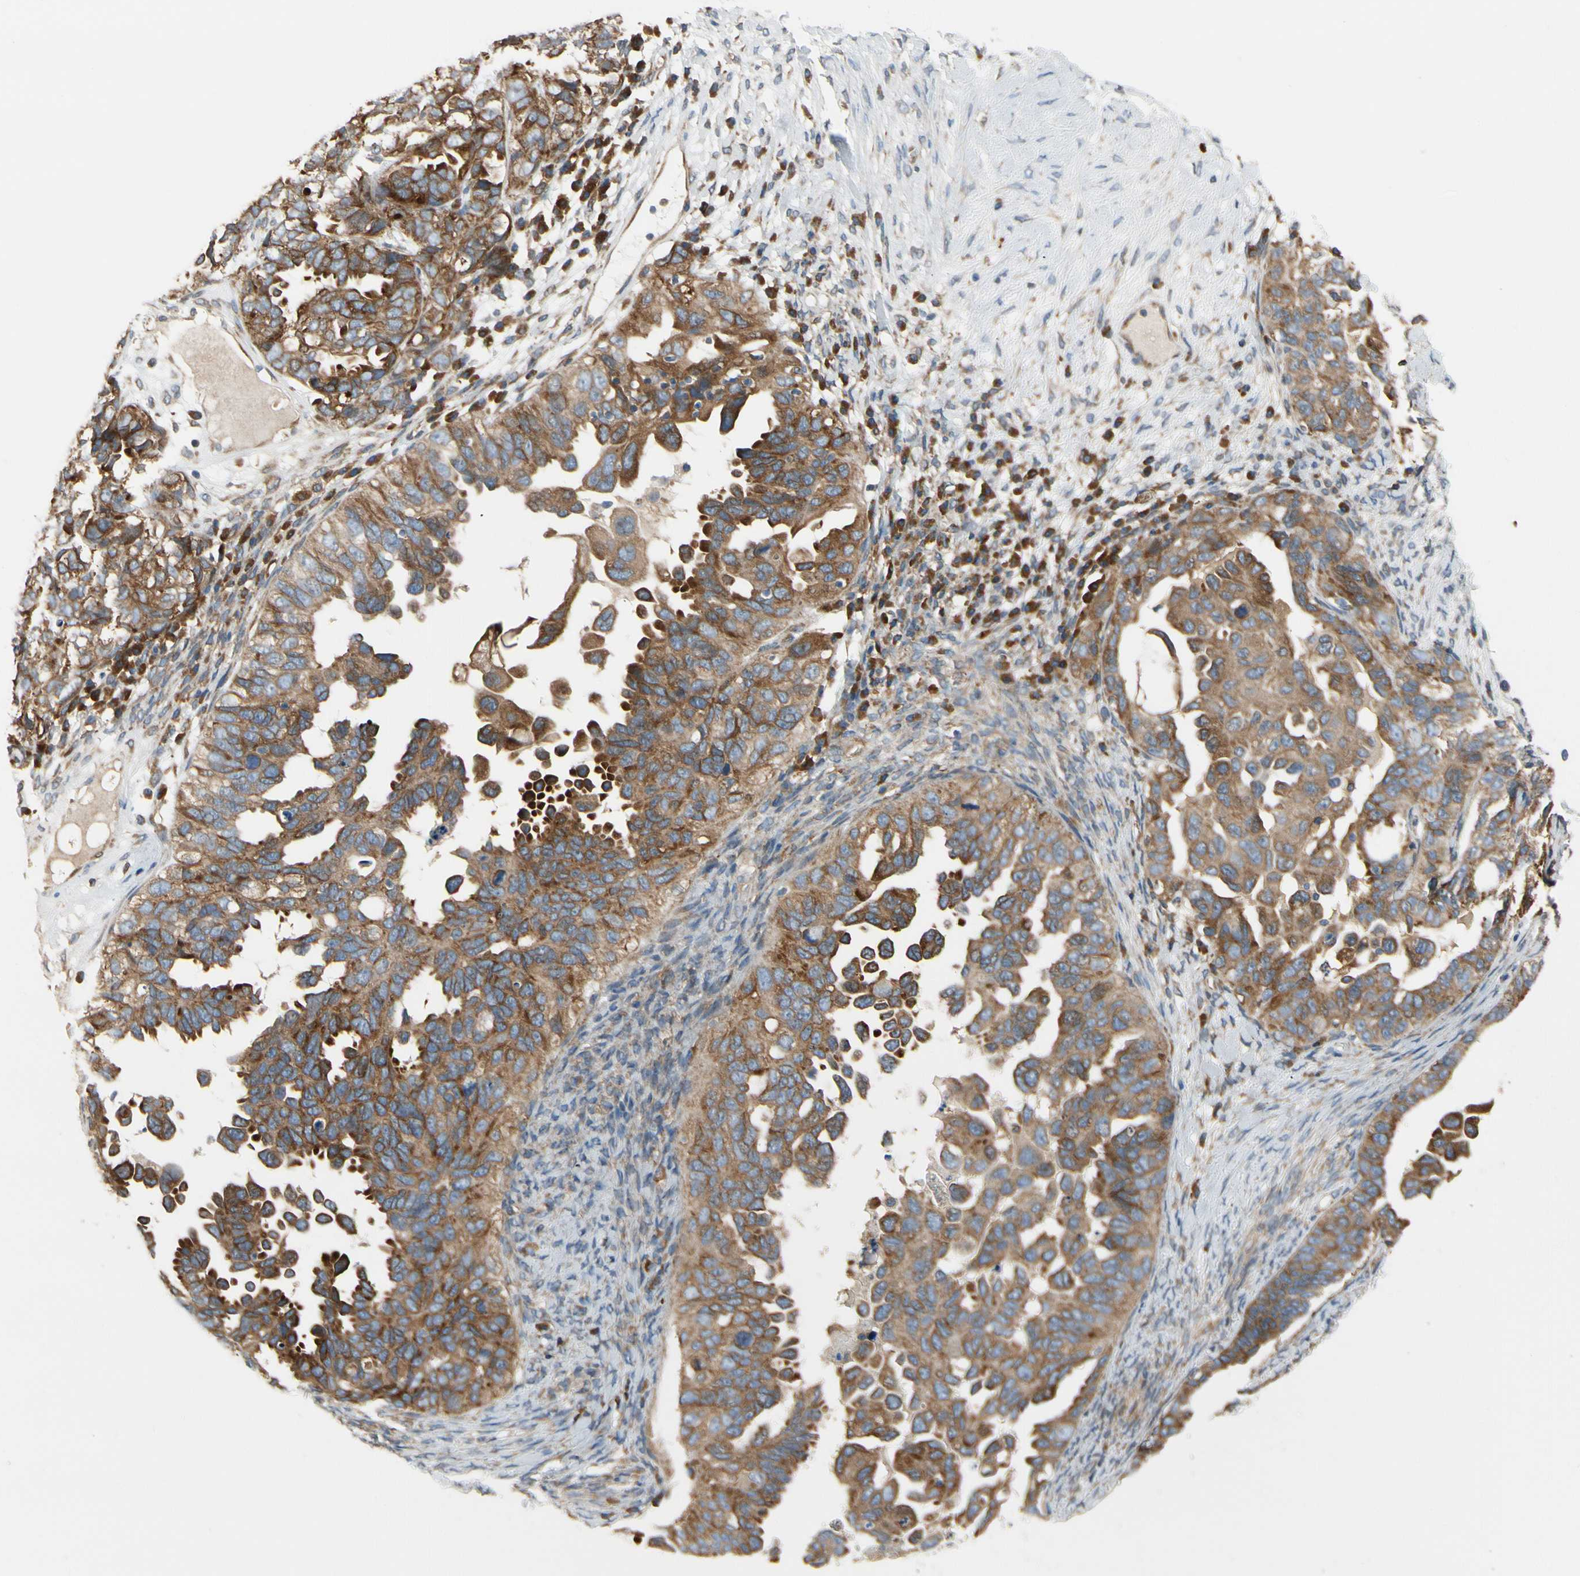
{"staining": {"intensity": "strong", "quantity": ">75%", "location": "cytoplasmic/membranous"}, "tissue": "ovarian cancer", "cell_type": "Tumor cells", "image_type": "cancer", "snomed": [{"axis": "morphology", "description": "Cystadenocarcinoma, serous, NOS"}, {"axis": "topography", "description": "Ovary"}], "caption": "Immunohistochemistry micrograph of ovarian cancer stained for a protein (brown), which exhibits high levels of strong cytoplasmic/membranous staining in approximately >75% of tumor cells.", "gene": "CLCC1", "patient": {"sex": "female", "age": 82}}